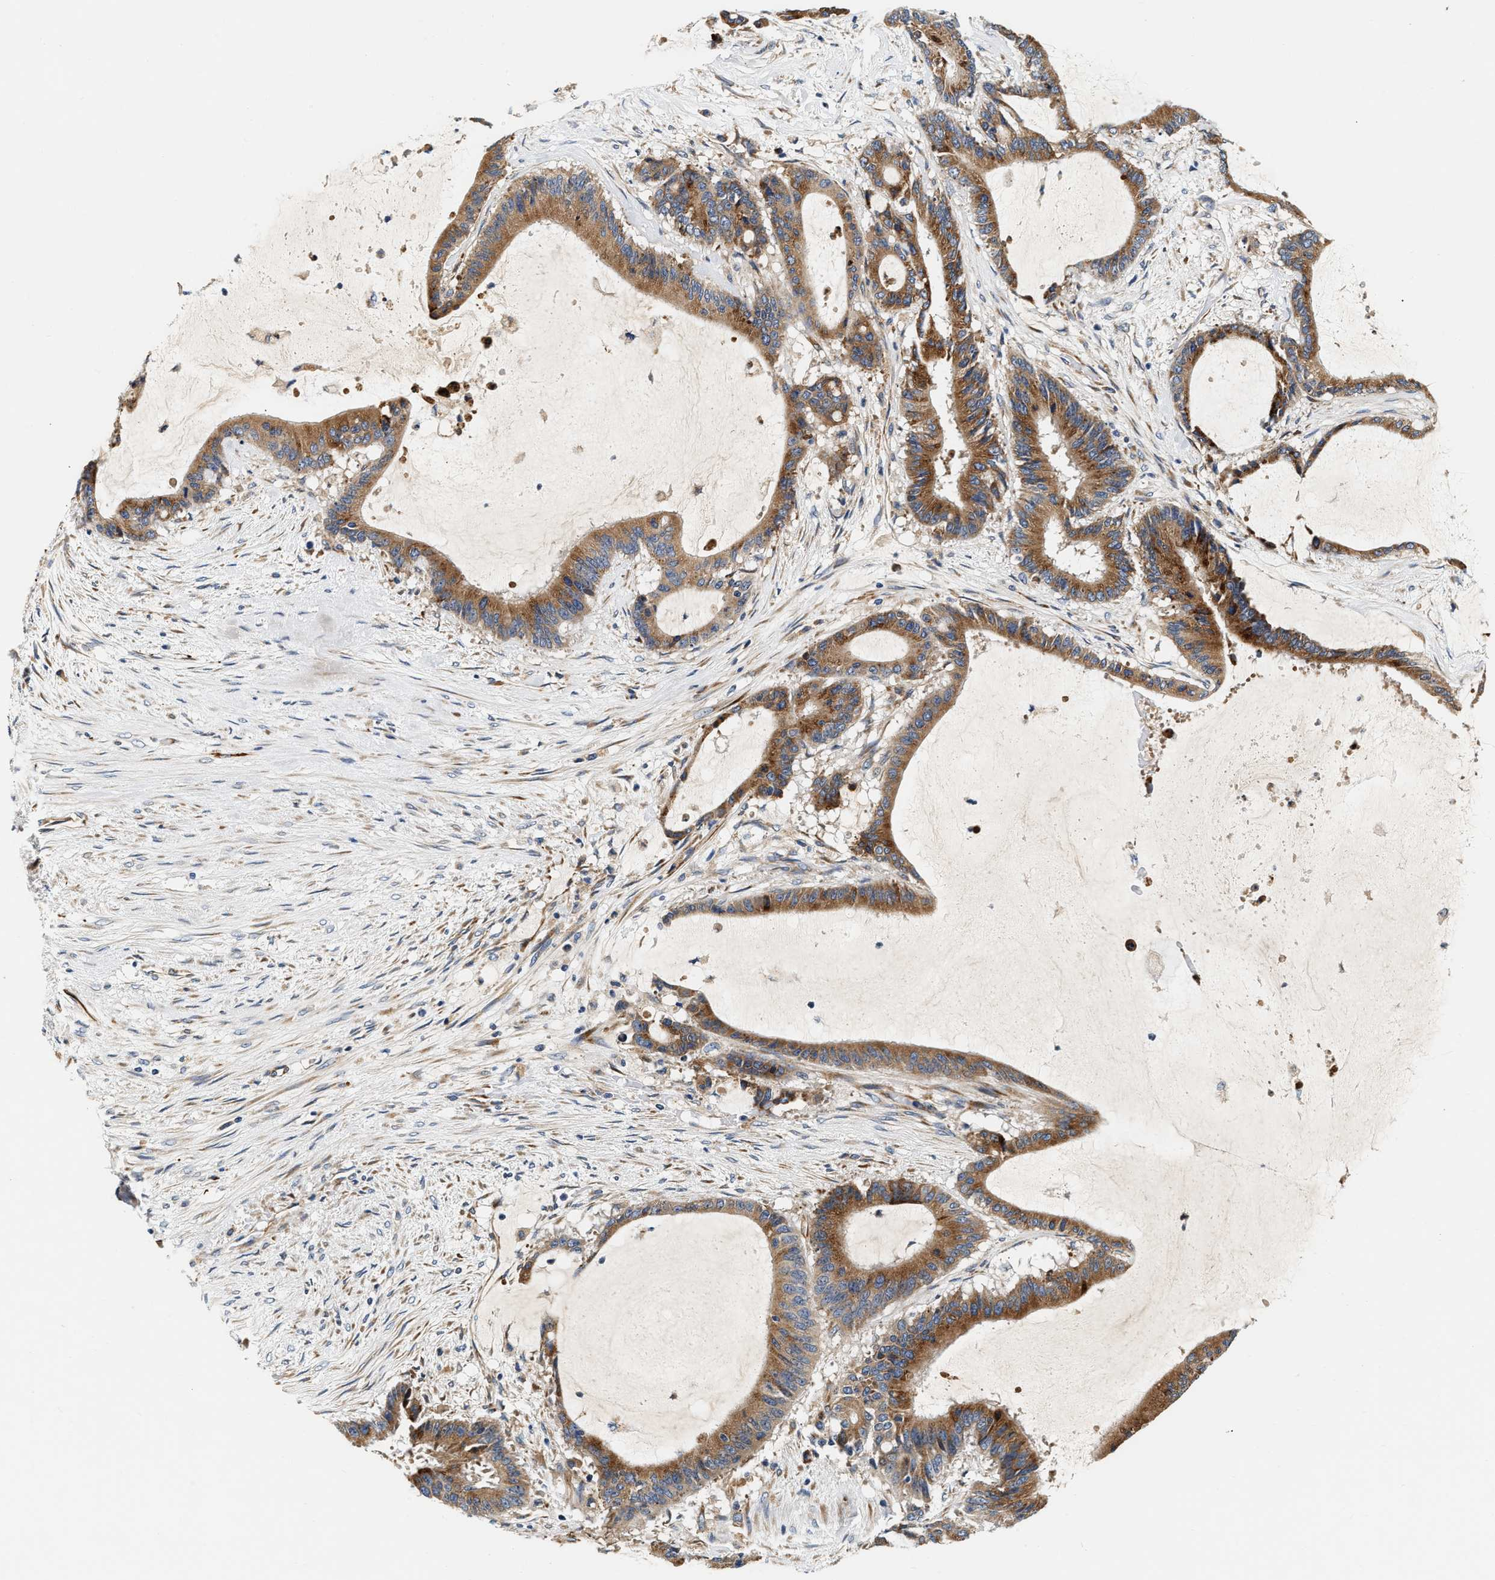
{"staining": {"intensity": "moderate", "quantity": ">75%", "location": "cytoplasmic/membranous"}, "tissue": "liver cancer", "cell_type": "Tumor cells", "image_type": "cancer", "snomed": [{"axis": "morphology", "description": "Cholangiocarcinoma"}, {"axis": "topography", "description": "Liver"}], "caption": "Protein expression analysis of liver cancer (cholangiocarcinoma) demonstrates moderate cytoplasmic/membranous staining in approximately >75% of tumor cells. The staining was performed using DAB, with brown indicating positive protein expression. Nuclei are stained blue with hematoxylin.", "gene": "IFT74", "patient": {"sex": "female", "age": 73}}